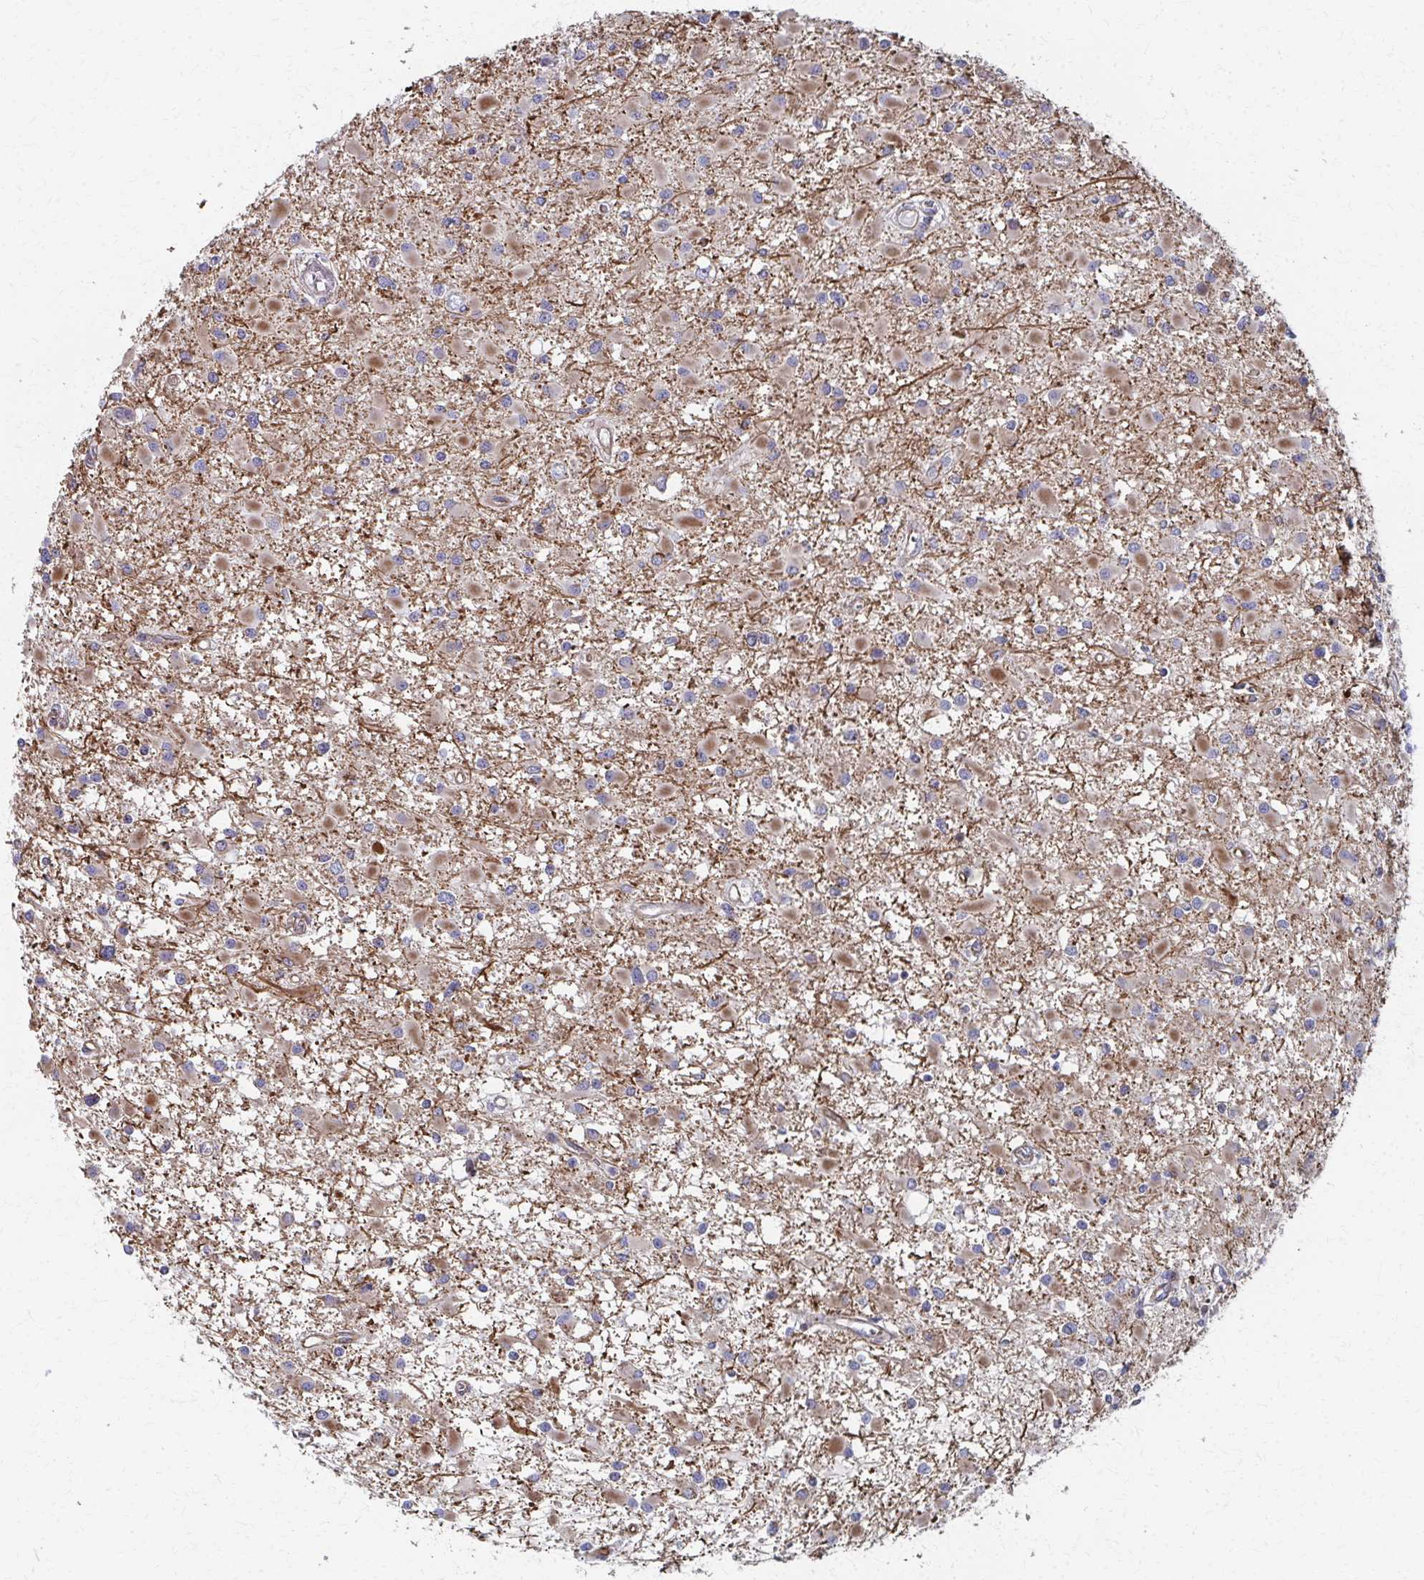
{"staining": {"intensity": "moderate", "quantity": "<25%", "location": "cytoplasmic/membranous"}, "tissue": "glioma", "cell_type": "Tumor cells", "image_type": "cancer", "snomed": [{"axis": "morphology", "description": "Glioma, malignant, High grade"}, {"axis": "topography", "description": "Brain"}], "caption": "Glioma tissue reveals moderate cytoplasmic/membranous positivity in approximately <25% of tumor cells The protein of interest is stained brown, and the nuclei are stained in blue (DAB (3,3'-diaminobenzidine) IHC with brightfield microscopy, high magnification).", "gene": "FAHD1", "patient": {"sex": "male", "age": 54}}